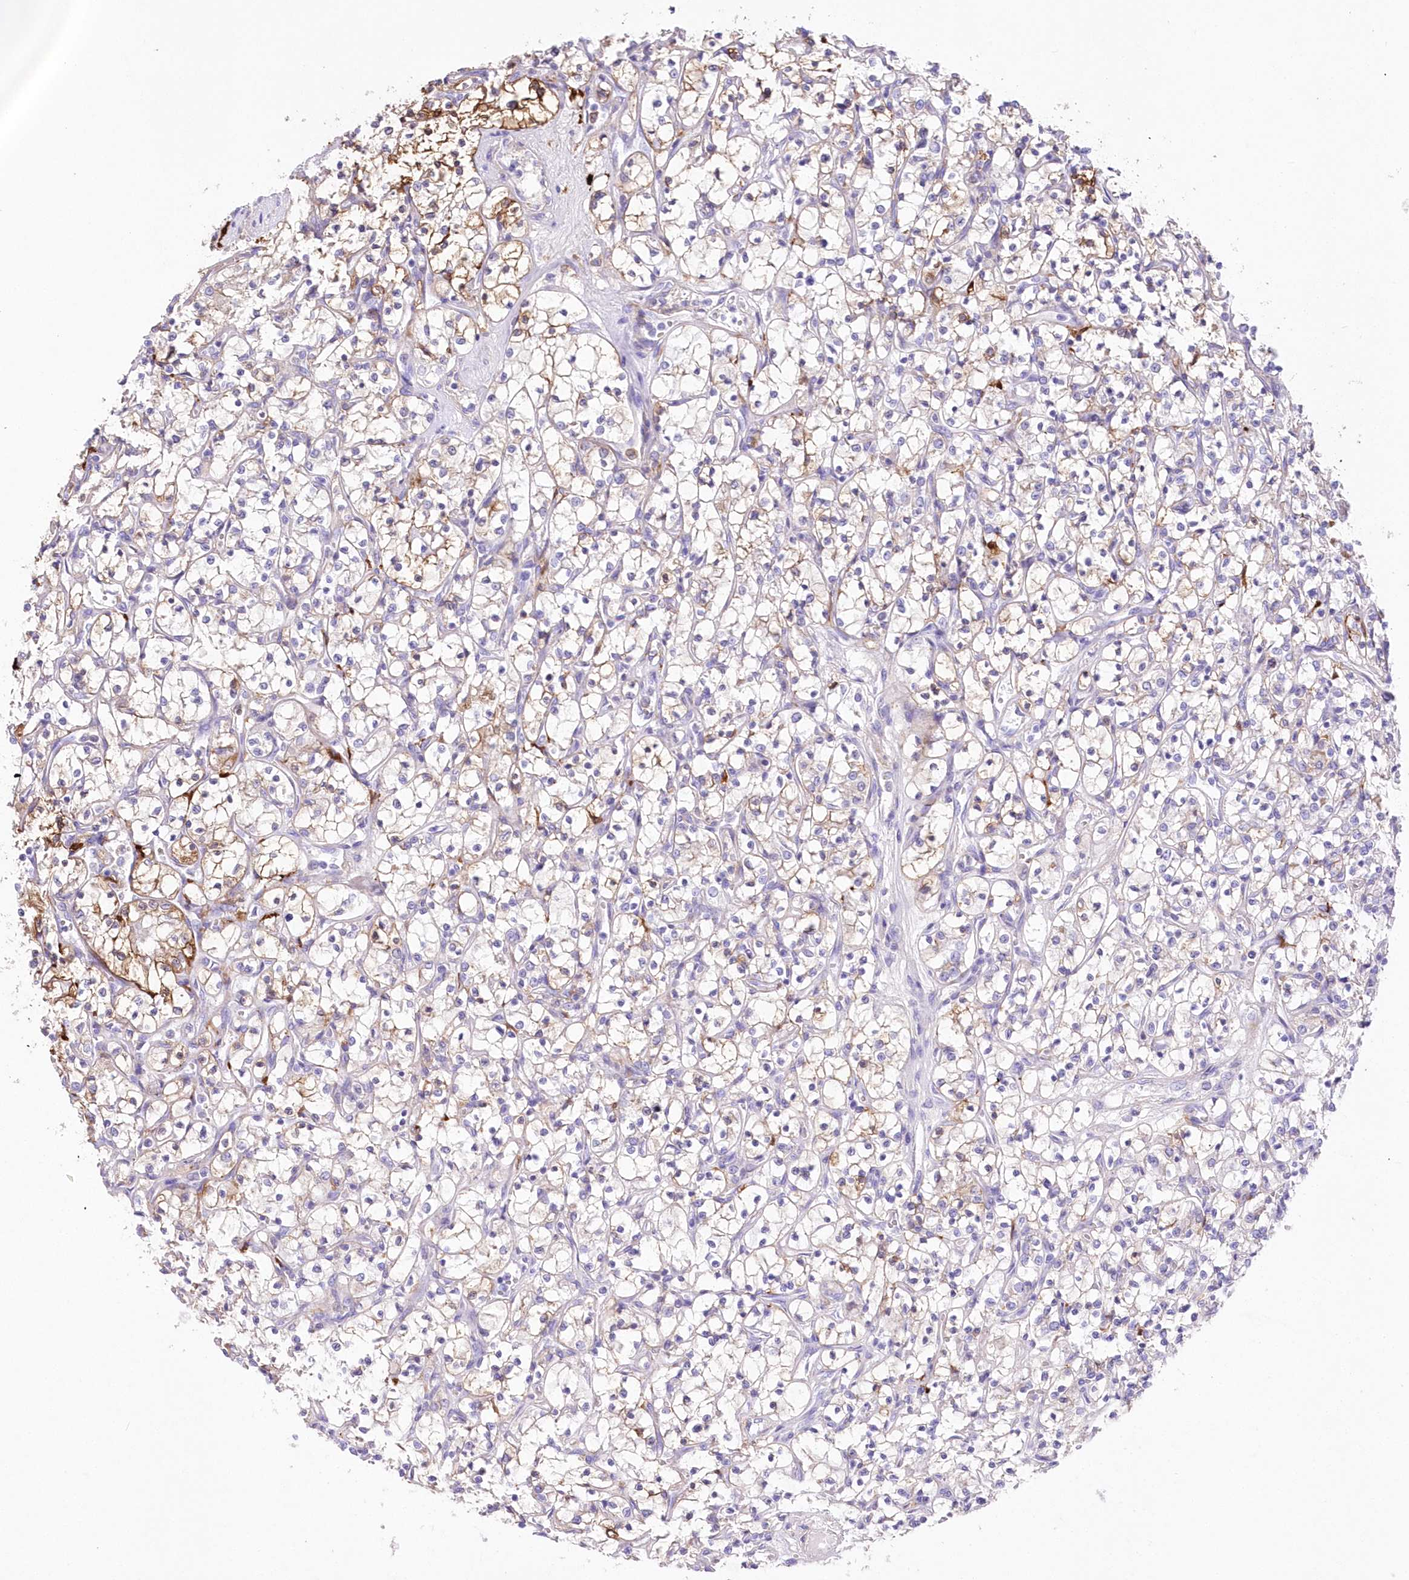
{"staining": {"intensity": "moderate", "quantity": "25%-75%", "location": "cytoplasmic/membranous"}, "tissue": "renal cancer", "cell_type": "Tumor cells", "image_type": "cancer", "snomed": [{"axis": "morphology", "description": "Adenocarcinoma, NOS"}, {"axis": "topography", "description": "Kidney"}], "caption": "The image shows staining of renal cancer (adenocarcinoma), revealing moderate cytoplasmic/membranous protein staining (brown color) within tumor cells.", "gene": "DNAJC19", "patient": {"sex": "female", "age": 69}}